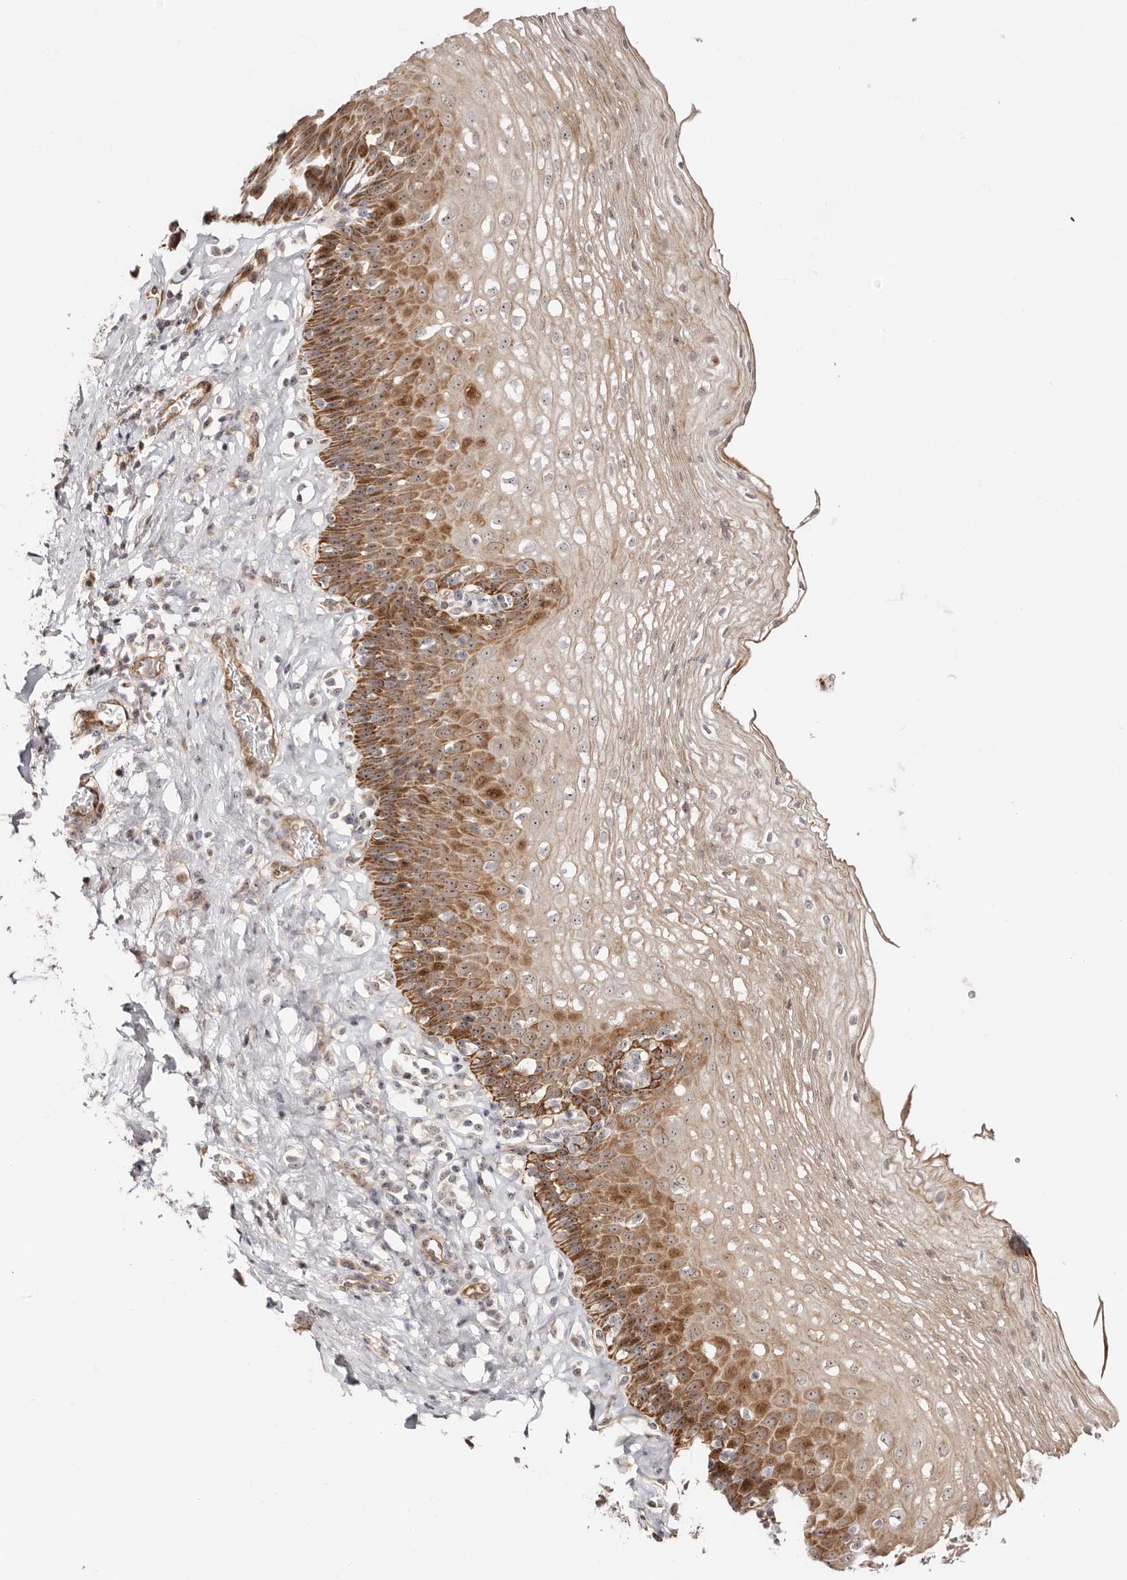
{"staining": {"intensity": "moderate", "quantity": "25%-75%", "location": "cytoplasmic/membranous,nuclear"}, "tissue": "esophagus", "cell_type": "Squamous epithelial cells", "image_type": "normal", "snomed": [{"axis": "morphology", "description": "Normal tissue, NOS"}, {"axis": "topography", "description": "Esophagus"}], "caption": "The histopathology image shows a brown stain indicating the presence of a protein in the cytoplasmic/membranous,nuclear of squamous epithelial cells in esophagus. Nuclei are stained in blue.", "gene": "ODF2L", "patient": {"sex": "female", "age": 66}}